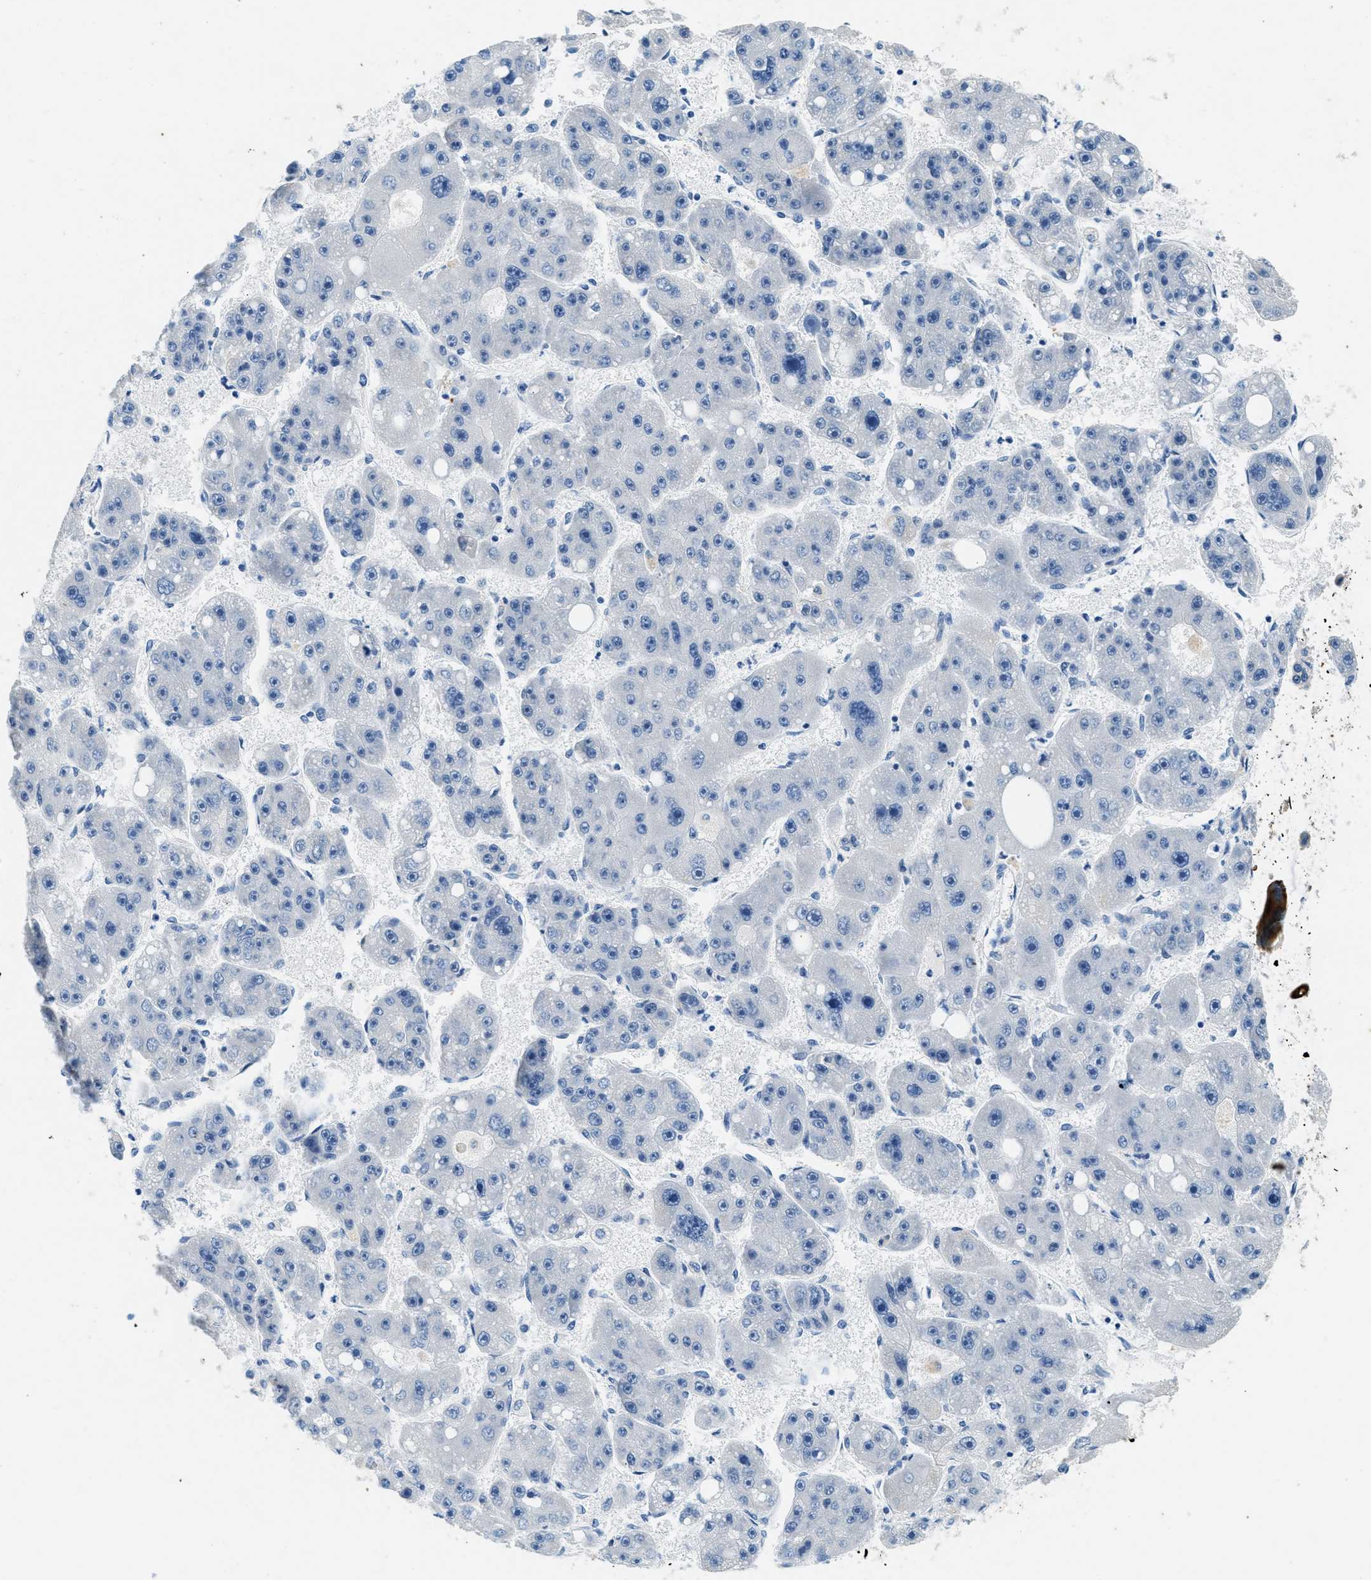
{"staining": {"intensity": "negative", "quantity": "none", "location": "none"}, "tissue": "liver cancer", "cell_type": "Tumor cells", "image_type": "cancer", "snomed": [{"axis": "morphology", "description": "Carcinoma, Hepatocellular, NOS"}, {"axis": "topography", "description": "Liver"}], "caption": "DAB (3,3'-diaminobenzidine) immunohistochemical staining of liver cancer displays no significant positivity in tumor cells. (DAB (3,3'-diaminobenzidine) IHC with hematoxylin counter stain).", "gene": "CFAP20", "patient": {"sex": "female", "age": 61}}